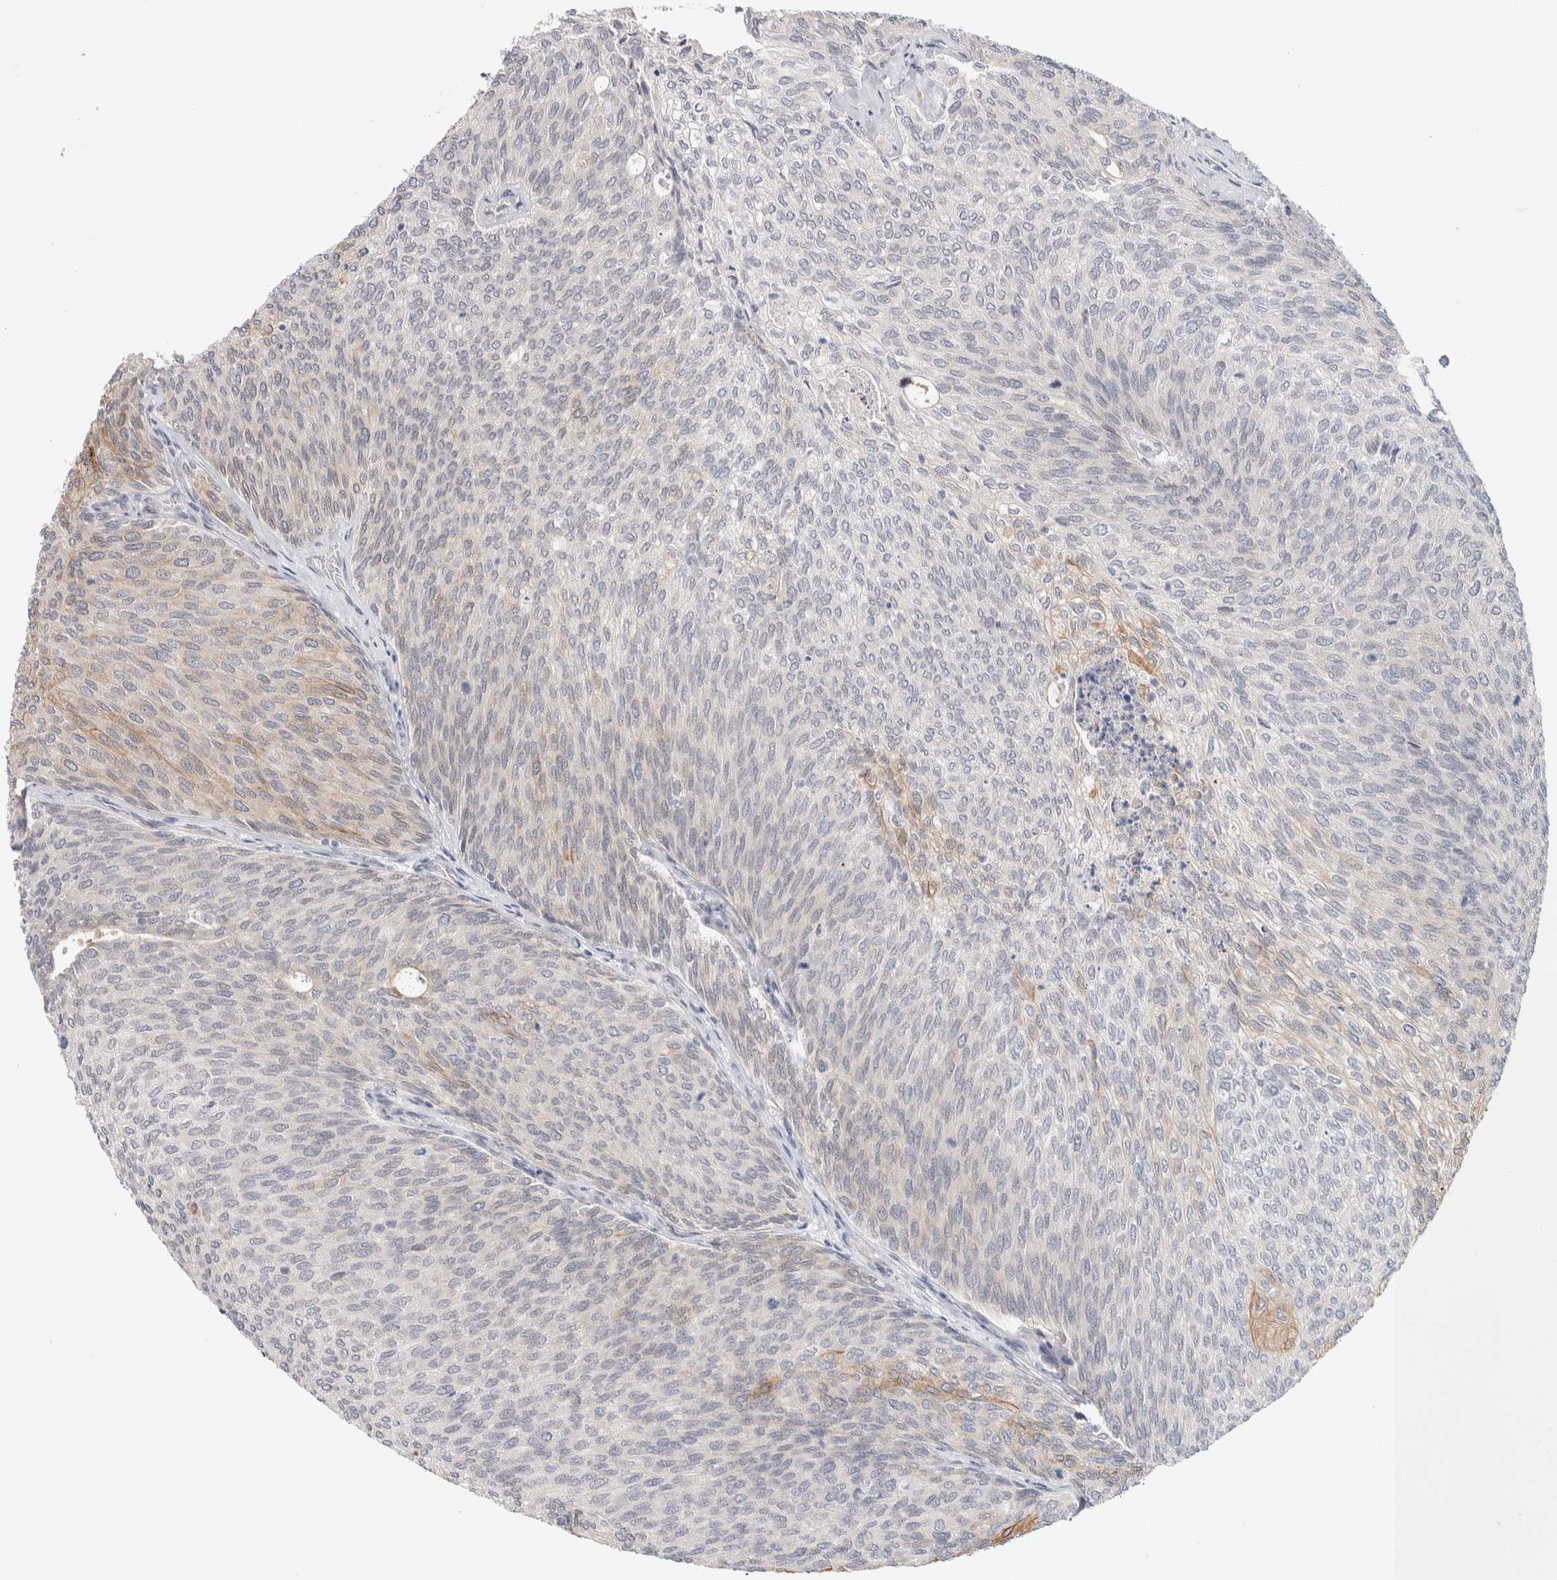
{"staining": {"intensity": "weak", "quantity": "<25%", "location": "cytoplasmic/membranous"}, "tissue": "urothelial cancer", "cell_type": "Tumor cells", "image_type": "cancer", "snomed": [{"axis": "morphology", "description": "Urothelial carcinoma, Low grade"}, {"axis": "topography", "description": "Urinary bladder"}], "caption": "Immunohistochemistry of low-grade urothelial carcinoma reveals no positivity in tumor cells.", "gene": "CRAT", "patient": {"sex": "female", "age": 79}}